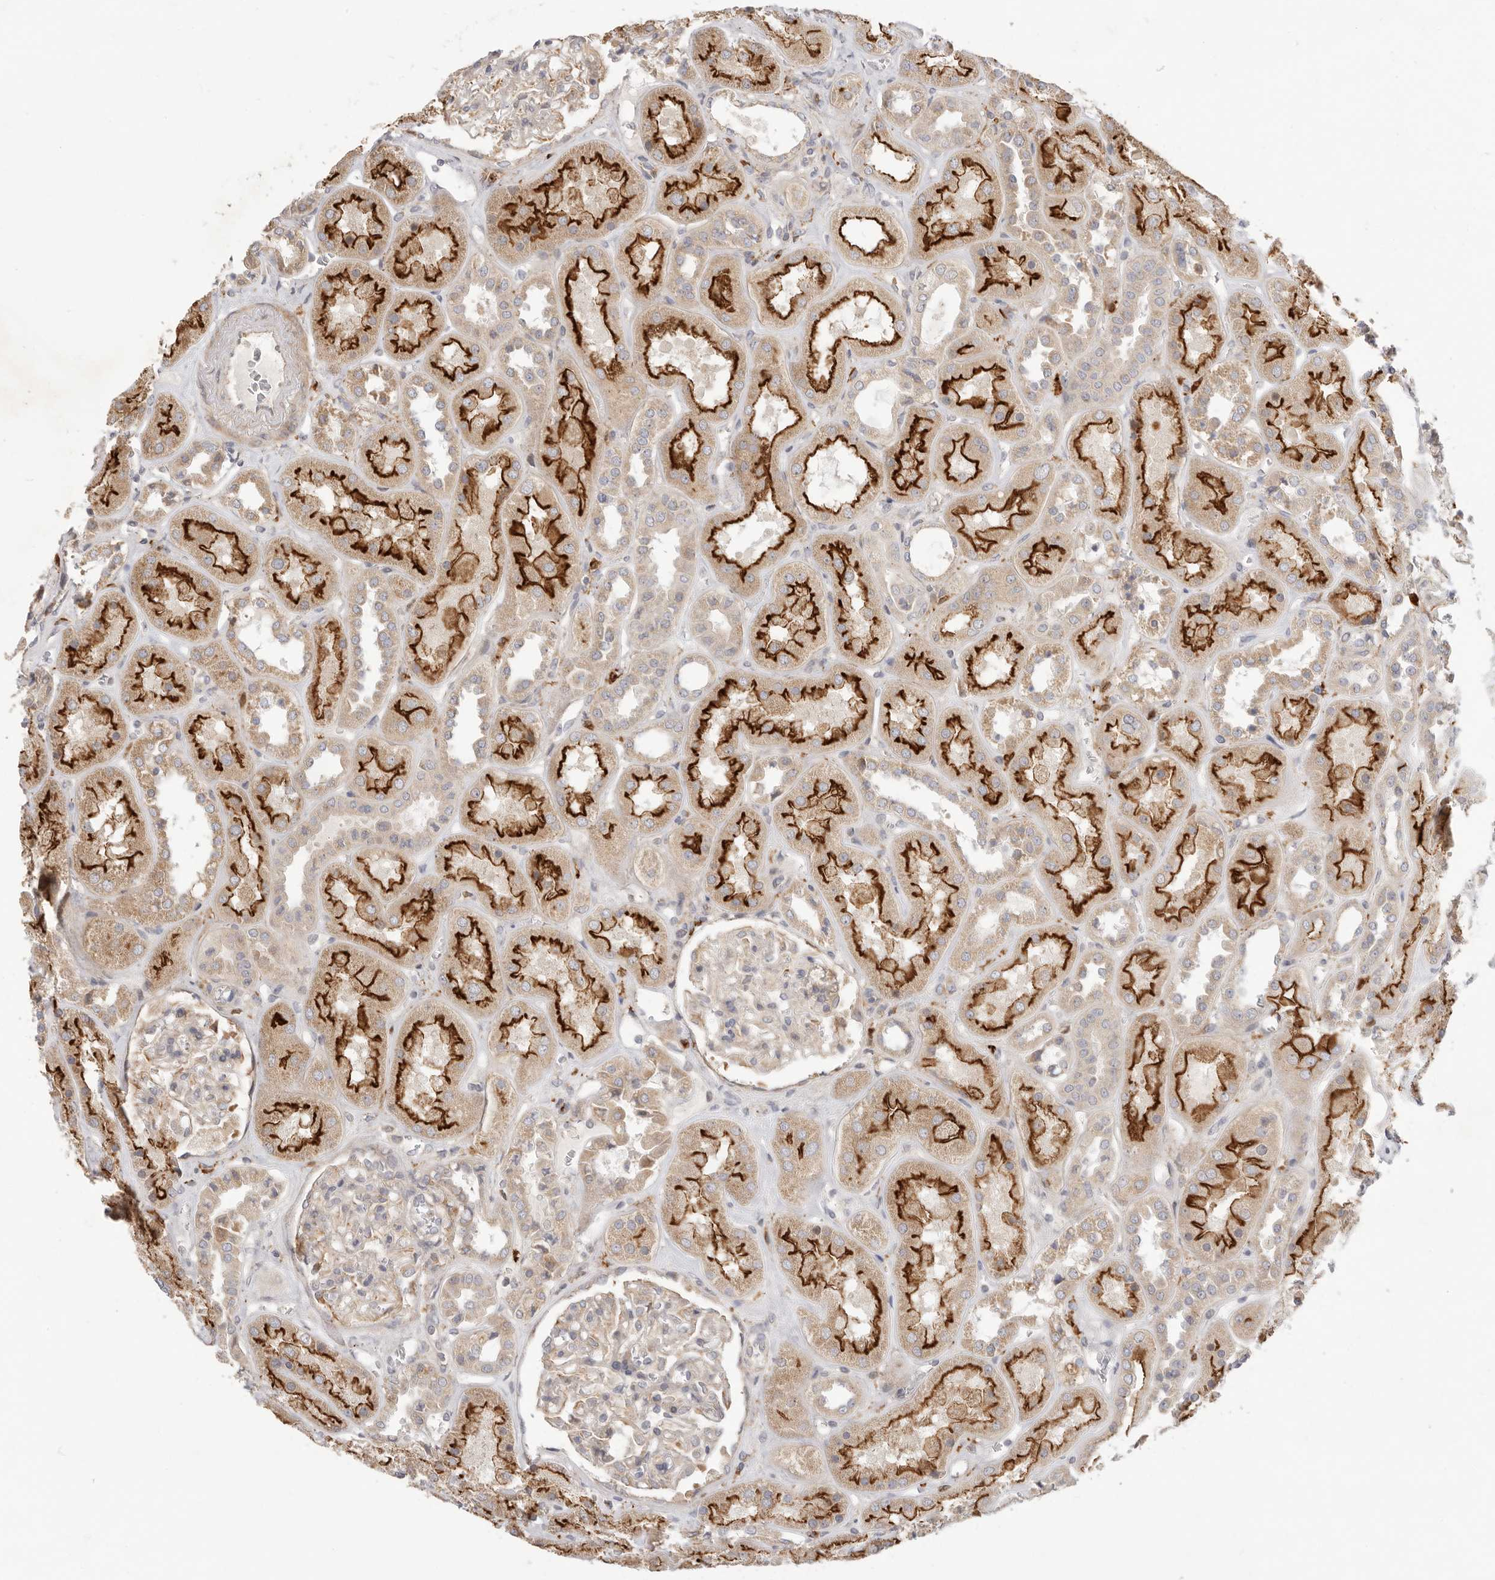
{"staining": {"intensity": "weak", "quantity": "25%-75%", "location": "cytoplasmic/membranous"}, "tissue": "kidney", "cell_type": "Cells in glomeruli", "image_type": "normal", "snomed": [{"axis": "morphology", "description": "Normal tissue, NOS"}, {"axis": "topography", "description": "Kidney"}], "caption": "Cells in glomeruli exhibit weak cytoplasmic/membranous positivity in about 25%-75% of cells in unremarkable kidney. Using DAB (brown) and hematoxylin (blue) stains, captured at high magnification using brightfield microscopy.", "gene": "USH1C", "patient": {"sex": "male", "age": 70}}